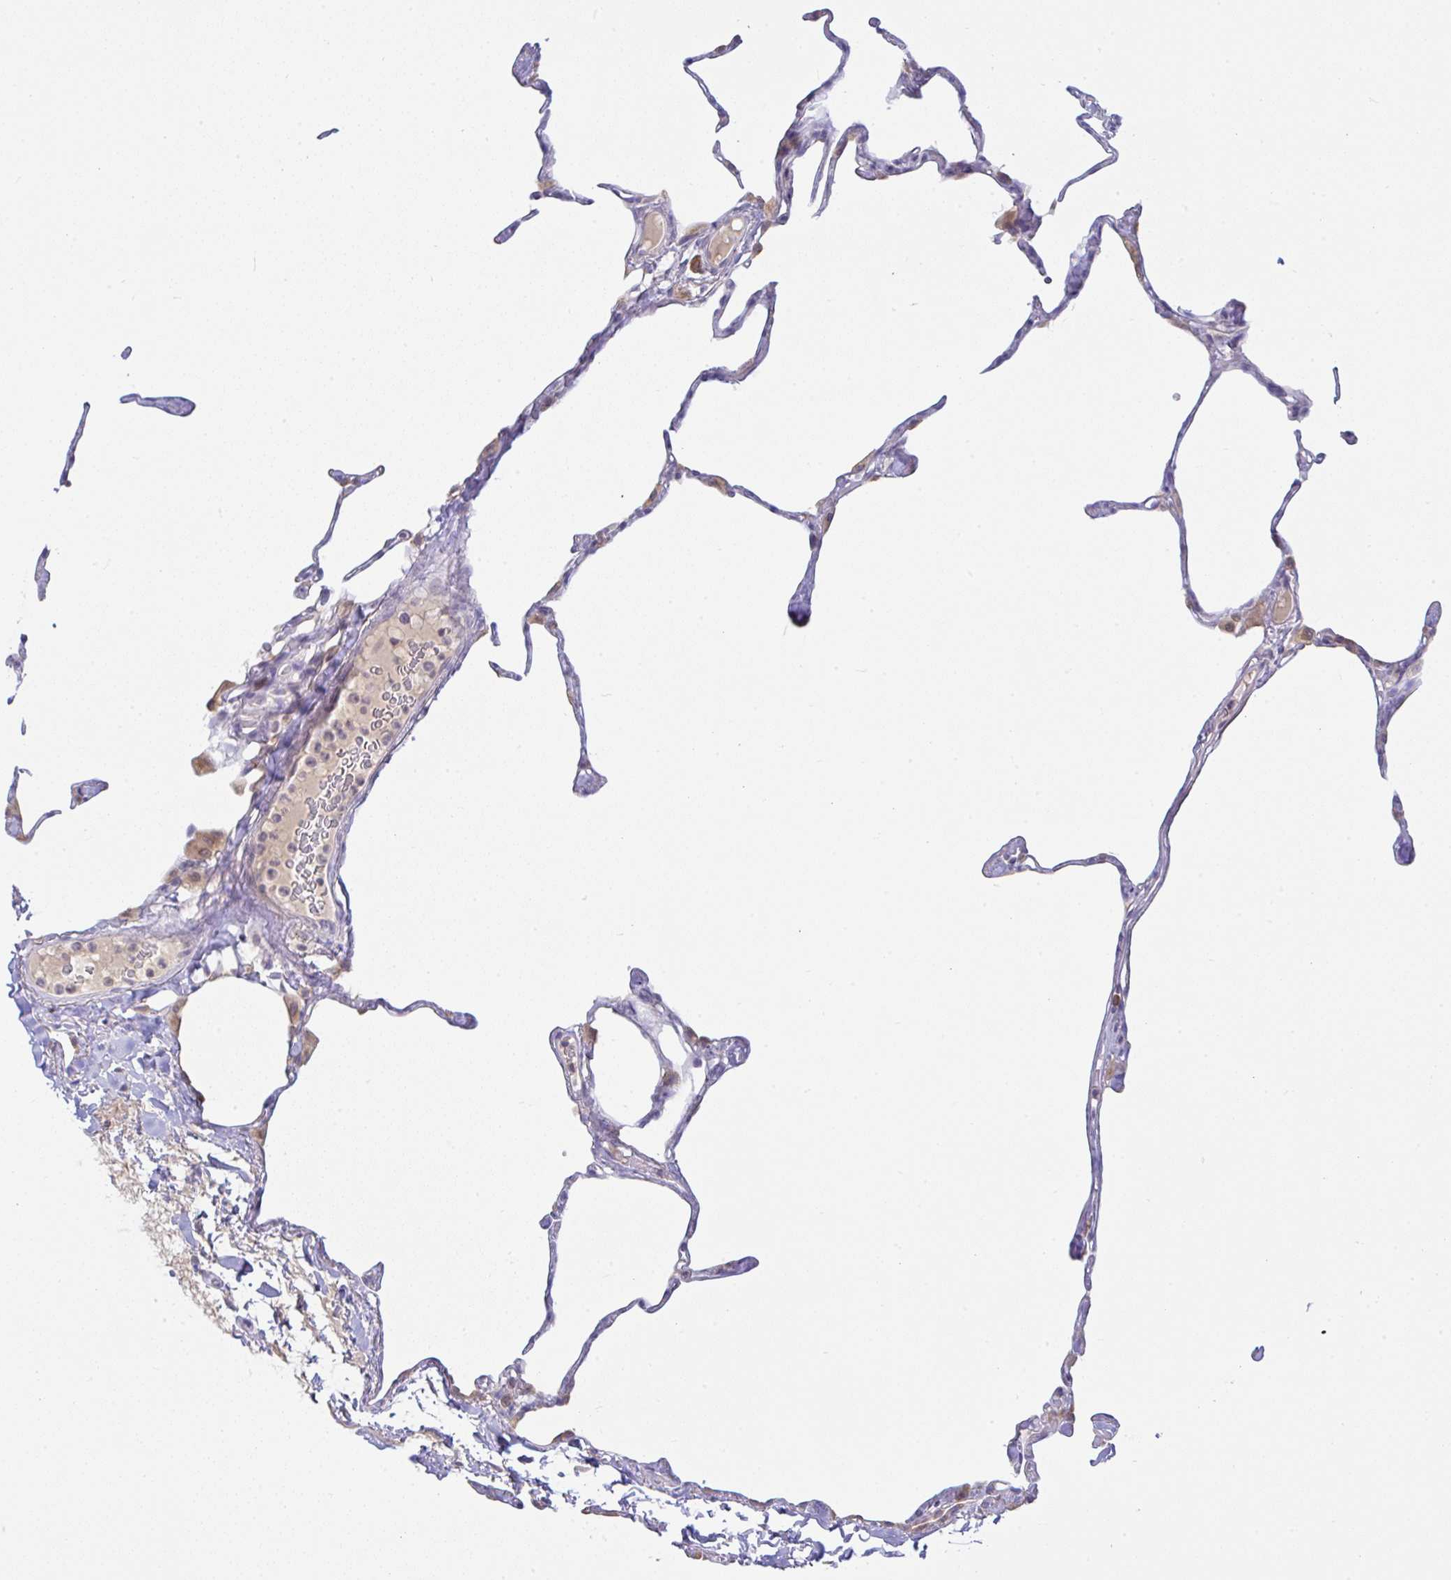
{"staining": {"intensity": "negative", "quantity": "none", "location": "none"}, "tissue": "lung", "cell_type": "Alveolar cells", "image_type": "normal", "snomed": [{"axis": "morphology", "description": "Normal tissue, NOS"}, {"axis": "topography", "description": "Lung"}], "caption": "Alveolar cells show no significant protein expression in normal lung. Brightfield microscopy of immunohistochemistry stained with DAB (3,3'-diaminobenzidine) (brown) and hematoxylin (blue), captured at high magnification.", "gene": "DERL2", "patient": {"sex": "male", "age": 65}}